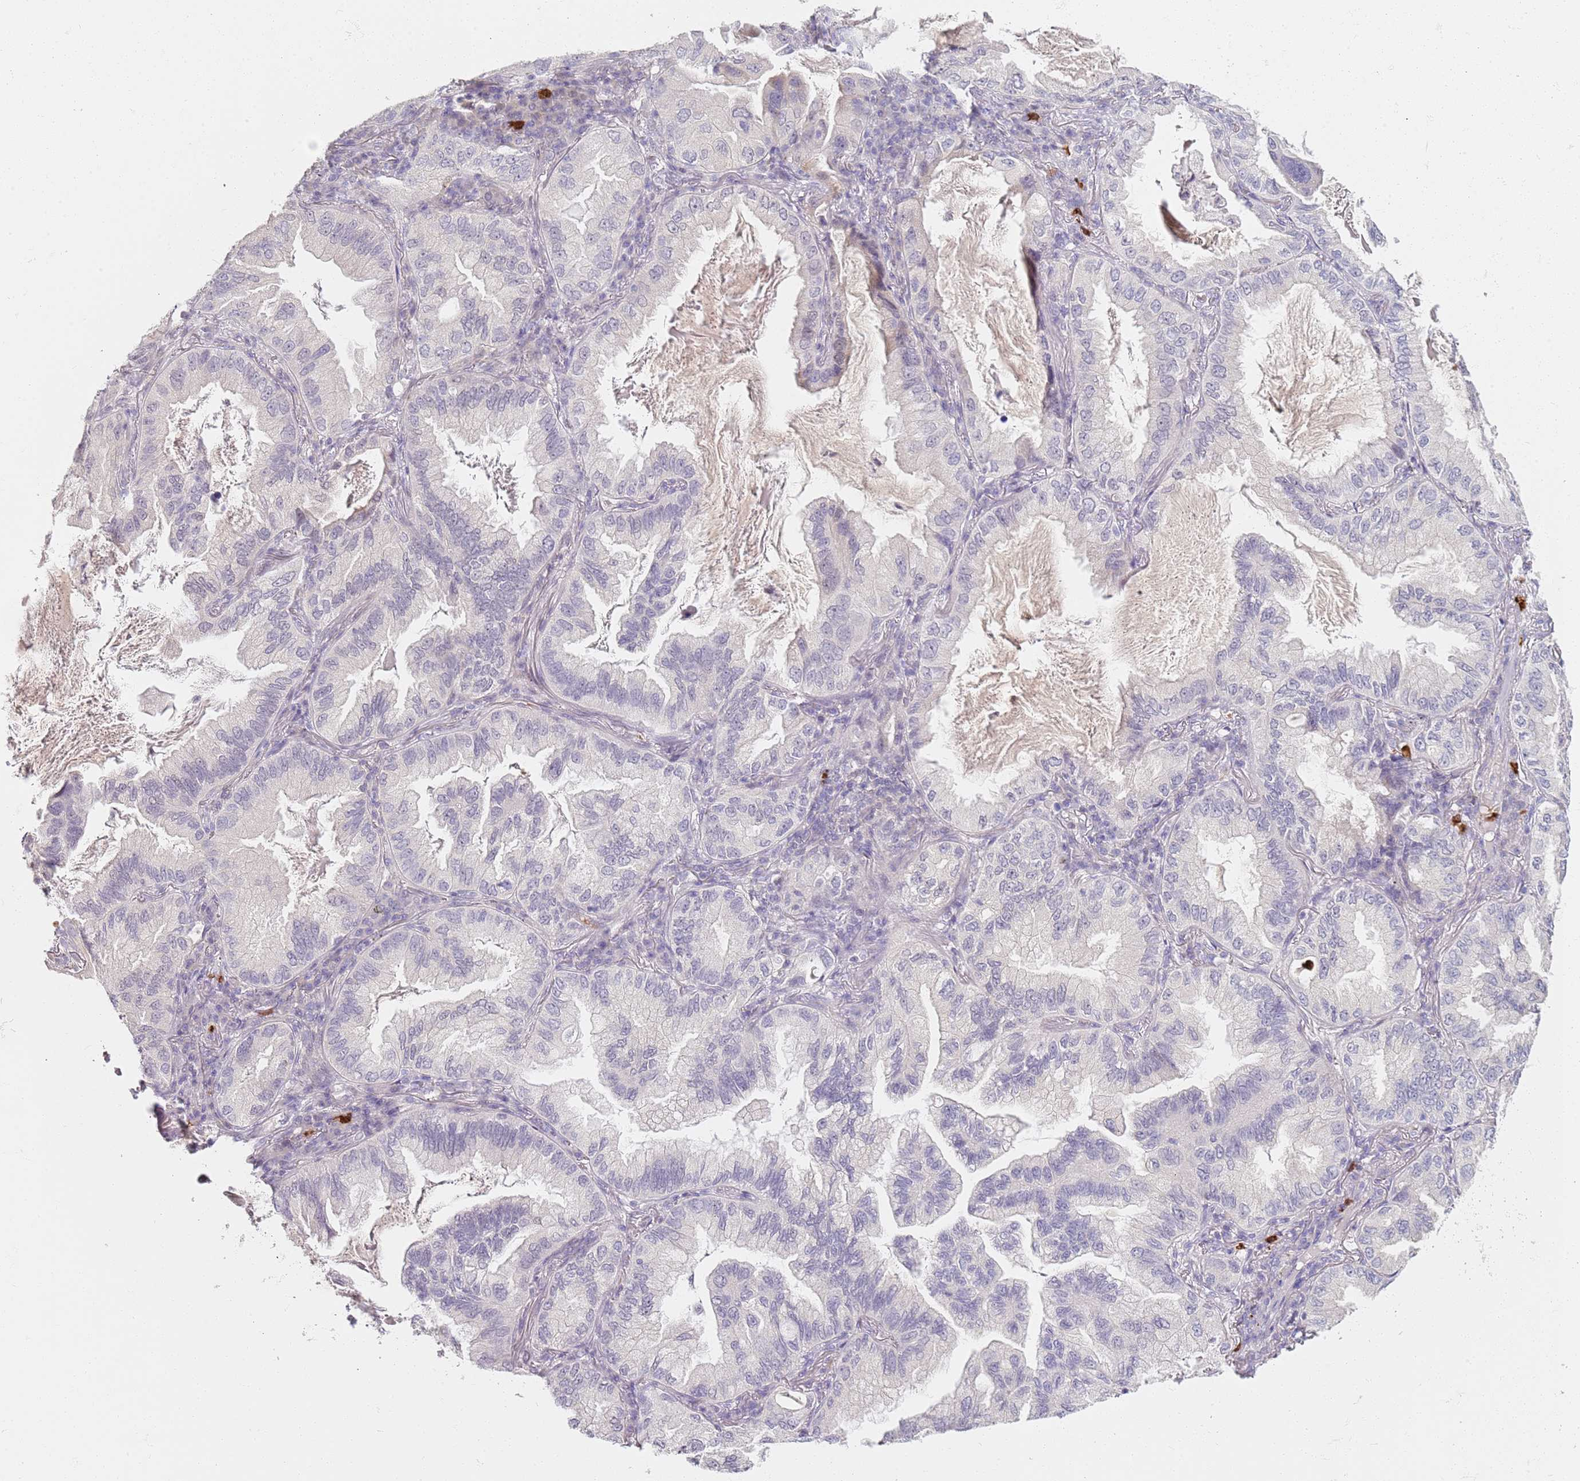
{"staining": {"intensity": "negative", "quantity": "none", "location": "none"}, "tissue": "lung cancer", "cell_type": "Tumor cells", "image_type": "cancer", "snomed": [{"axis": "morphology", "description": "Adenocarcinoma, NOS"}, {"axis": "topography", "description": "Lung"}], "caption": "This is an IHC histopathology image of adenocarcinoma (lung). There is no expression in tumor cells.", "gene": "CD40LG", "patient": {"sex": "female", "age": 69}}